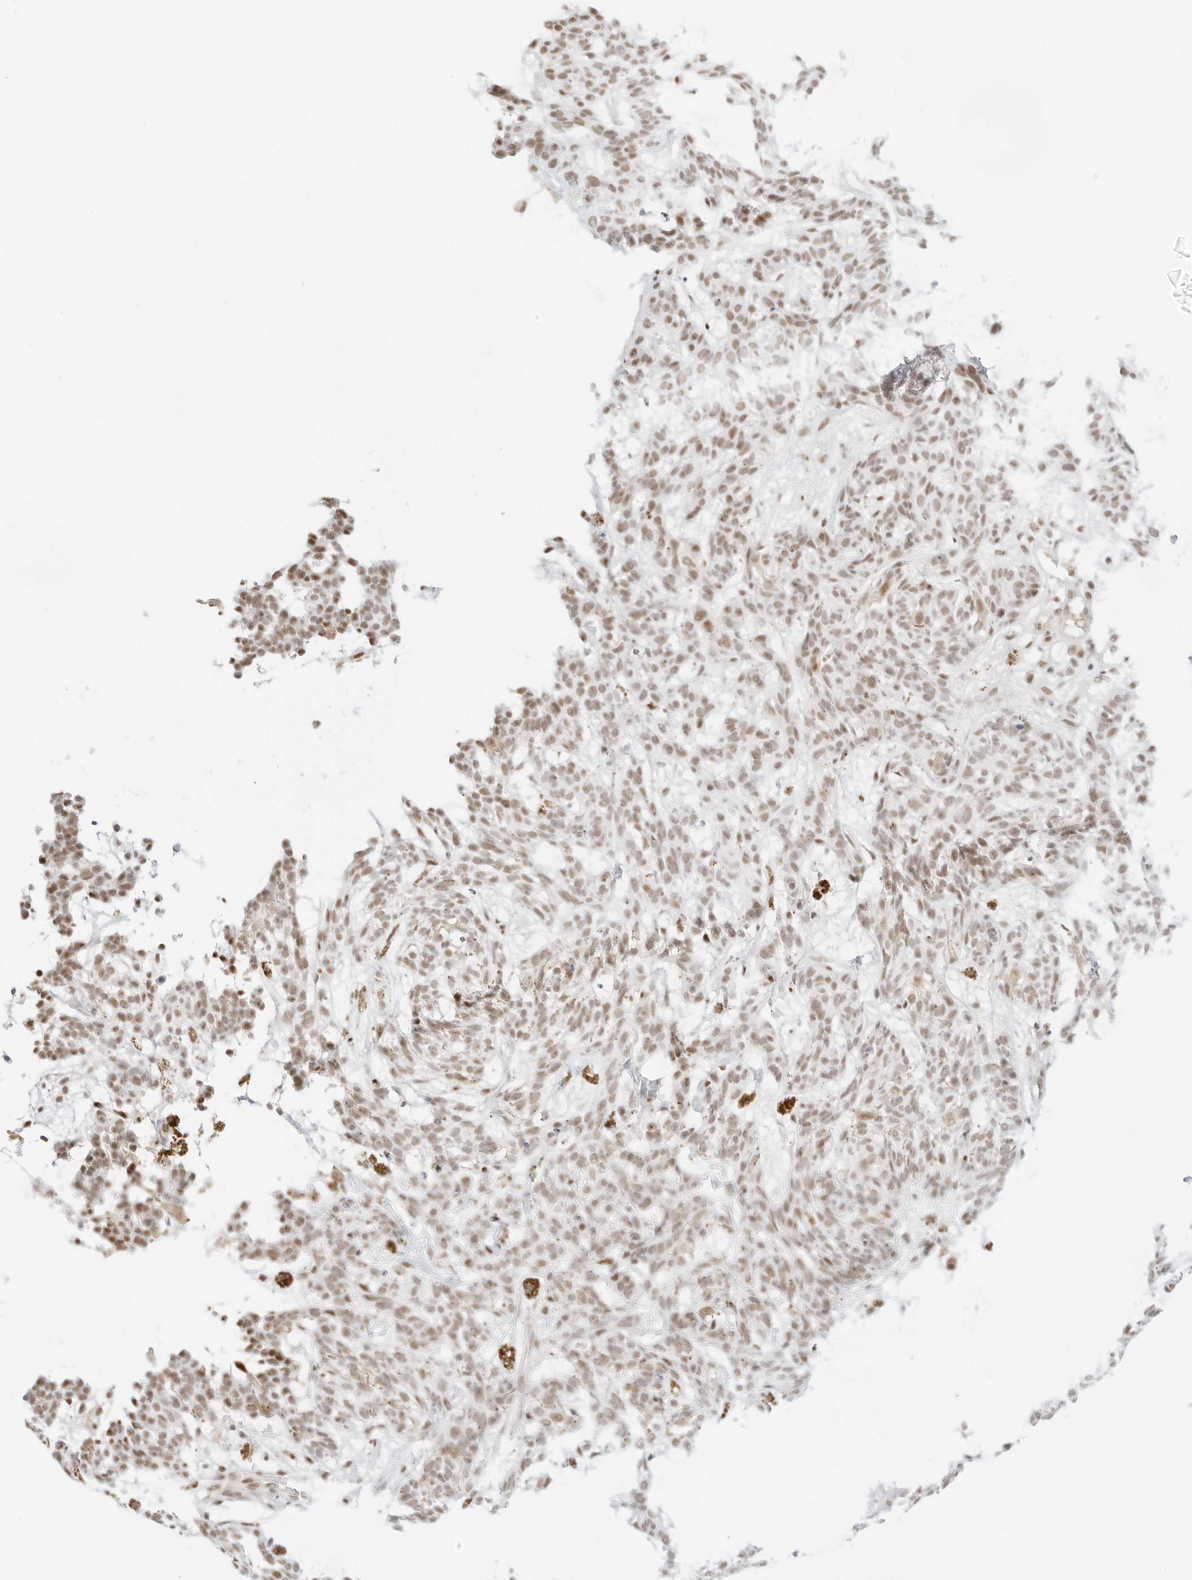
{"staining": {"intensity": "weak", "quantity": ">75%", "location": "nuclear"}, "tissue": "skin cancer", "cell_type": "Tumor cells", "image_type": "cancer", "snomed": [{"axis": "morphology", "description": "Basal cell carcinoma"}, {"axis": "topography", "description": "Skin"}], "caption": "IHC image of neoplastic tissue: human skin basal cell carcinoma stained using immunohistochemistry demonstrates low levels of weak protein expression localized specifically in the nuclear of tumor cells, appearing as a nuclear brown color.", "gene": "ITGA6", "patient": {"sex": "male", "age": 85}}